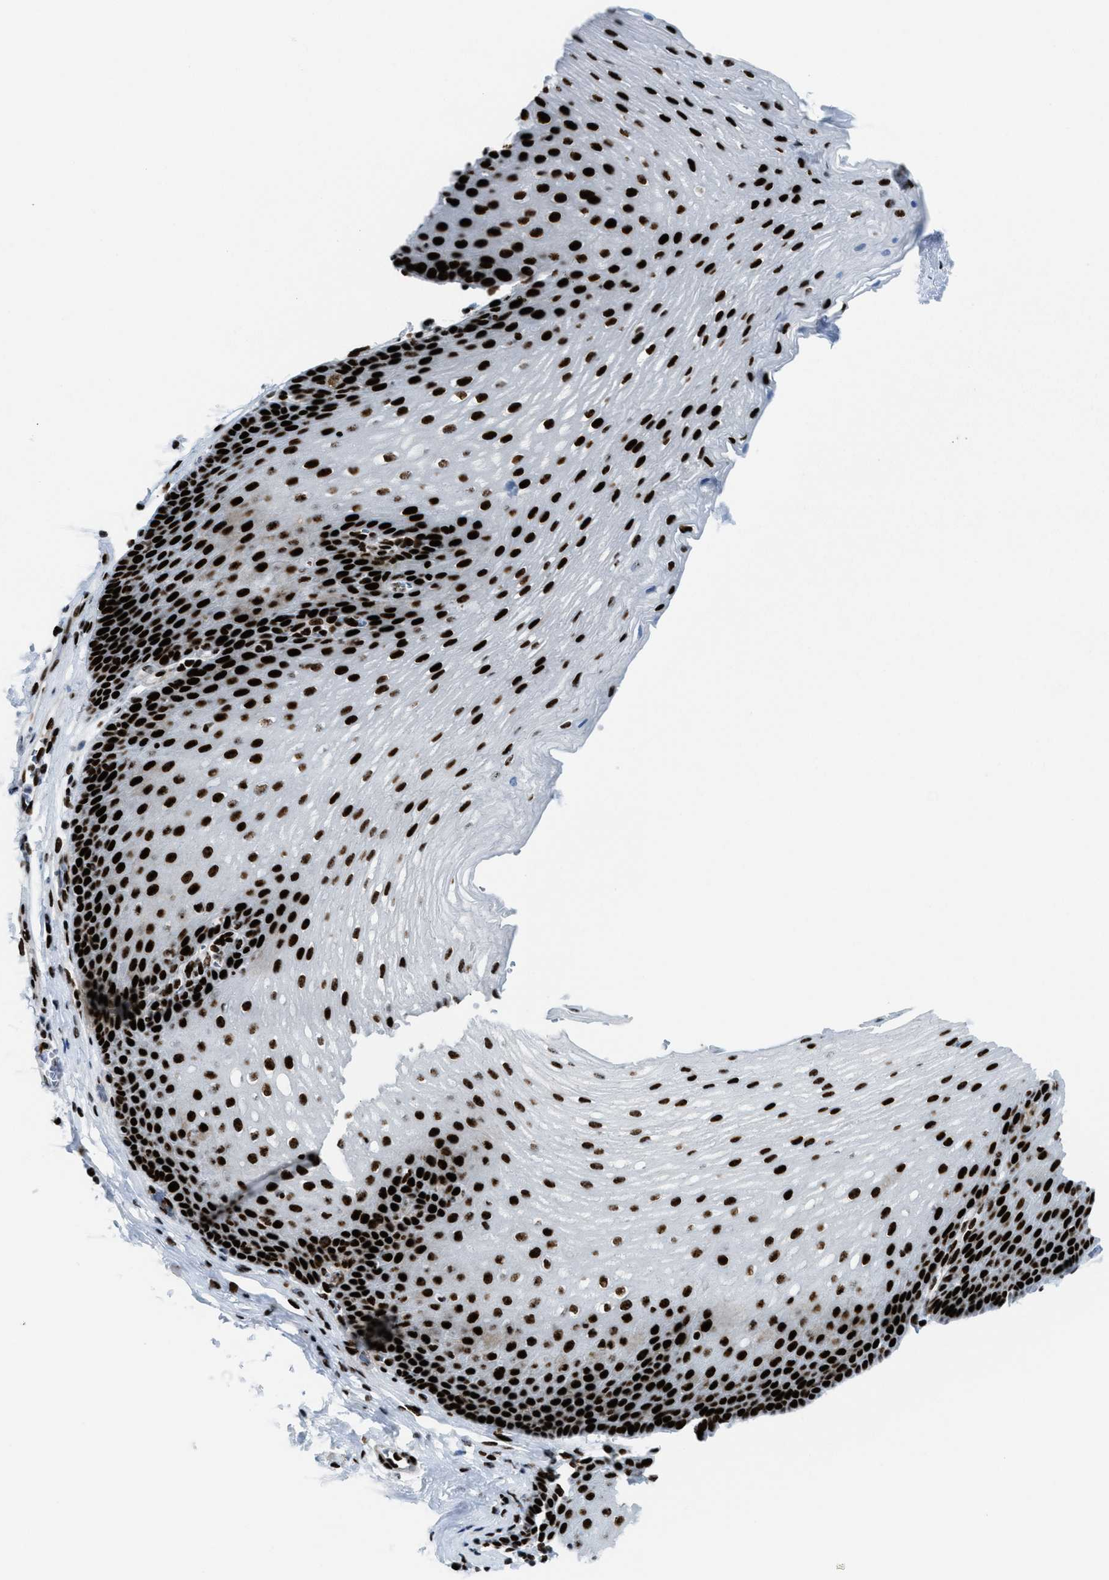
{"staining": {"intensity": "strong", "quantity": ">75%", "location": "nuclear"}, "tissue": "esophagus", "cell_type": "Squamous epithelial cells", "image_type": "normal", "snomed": [{"axis": "morphology", "description": "Normal tissue, NOS"}, {"axis": "topography", "description": "Esophagus"}], "caption": "Immunohistochemical staining of unremarkable human esophagus demonstrates strong nuclear protein expression in approximately >75% of squamous epithelial cells. (brown staining indicates protein expression, while blue staining denotes nuclei).", "gene": "NONO", "patient": {"sex": "male", "age": 48}}